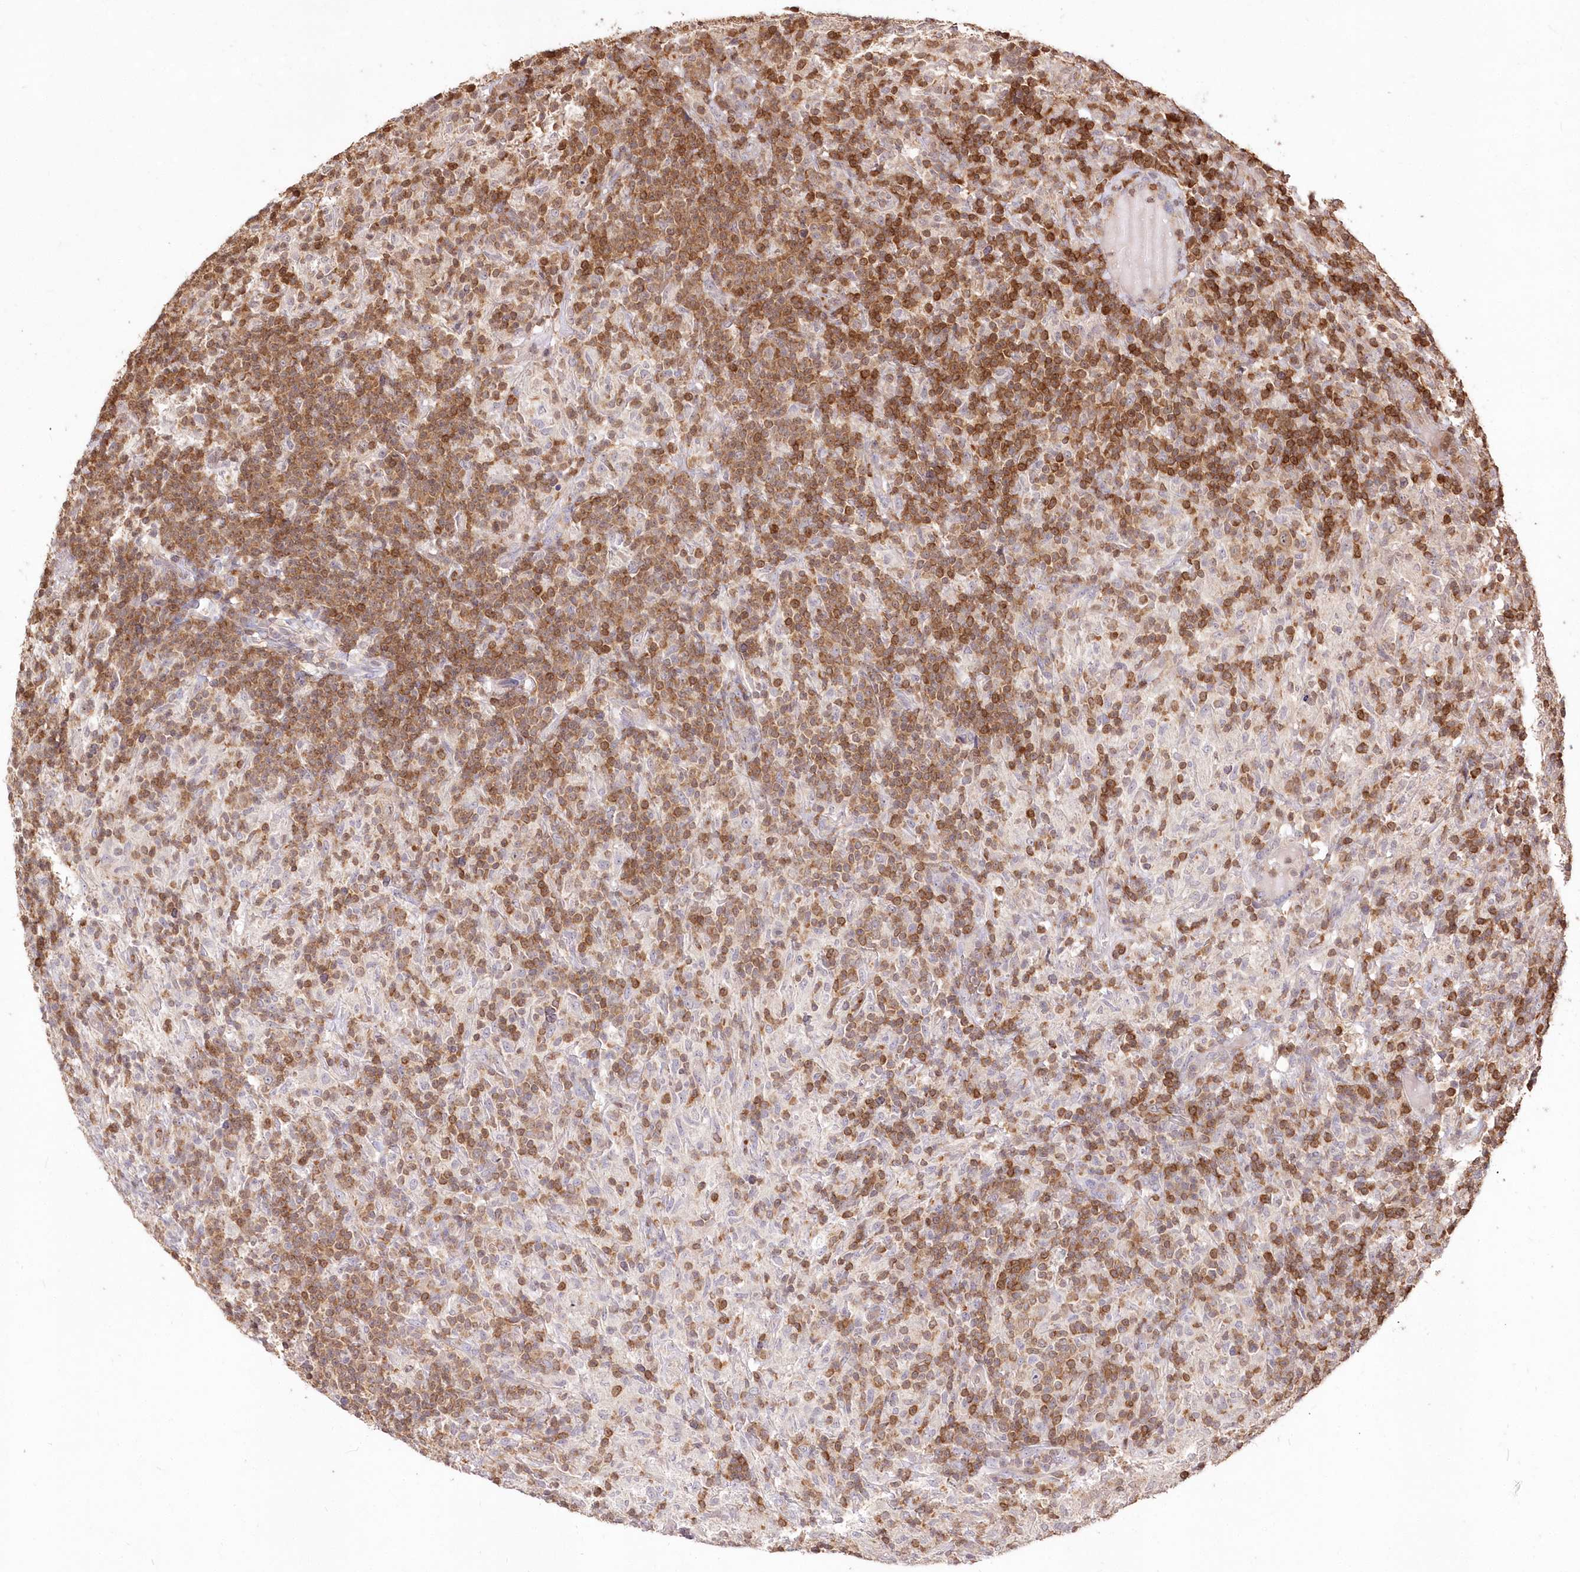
{"staining": {"intensity": "negative", "quantity": "none", "location": "none"}, "tissue": "lymphoma", "cell_type": "Tumor cells", "image_type": "cancer", "snomed": [{"axis": "morphology", "description": "Hodgkin's disease, NOS"}, {"axis": "topography", "description": "Lymph node"}], "caption": "A histopathology image of human Hodgkin's disease is negative for staining in tumor cells.", "gene": "STK17B", "patient": {"sex": "male", "age": 70}}